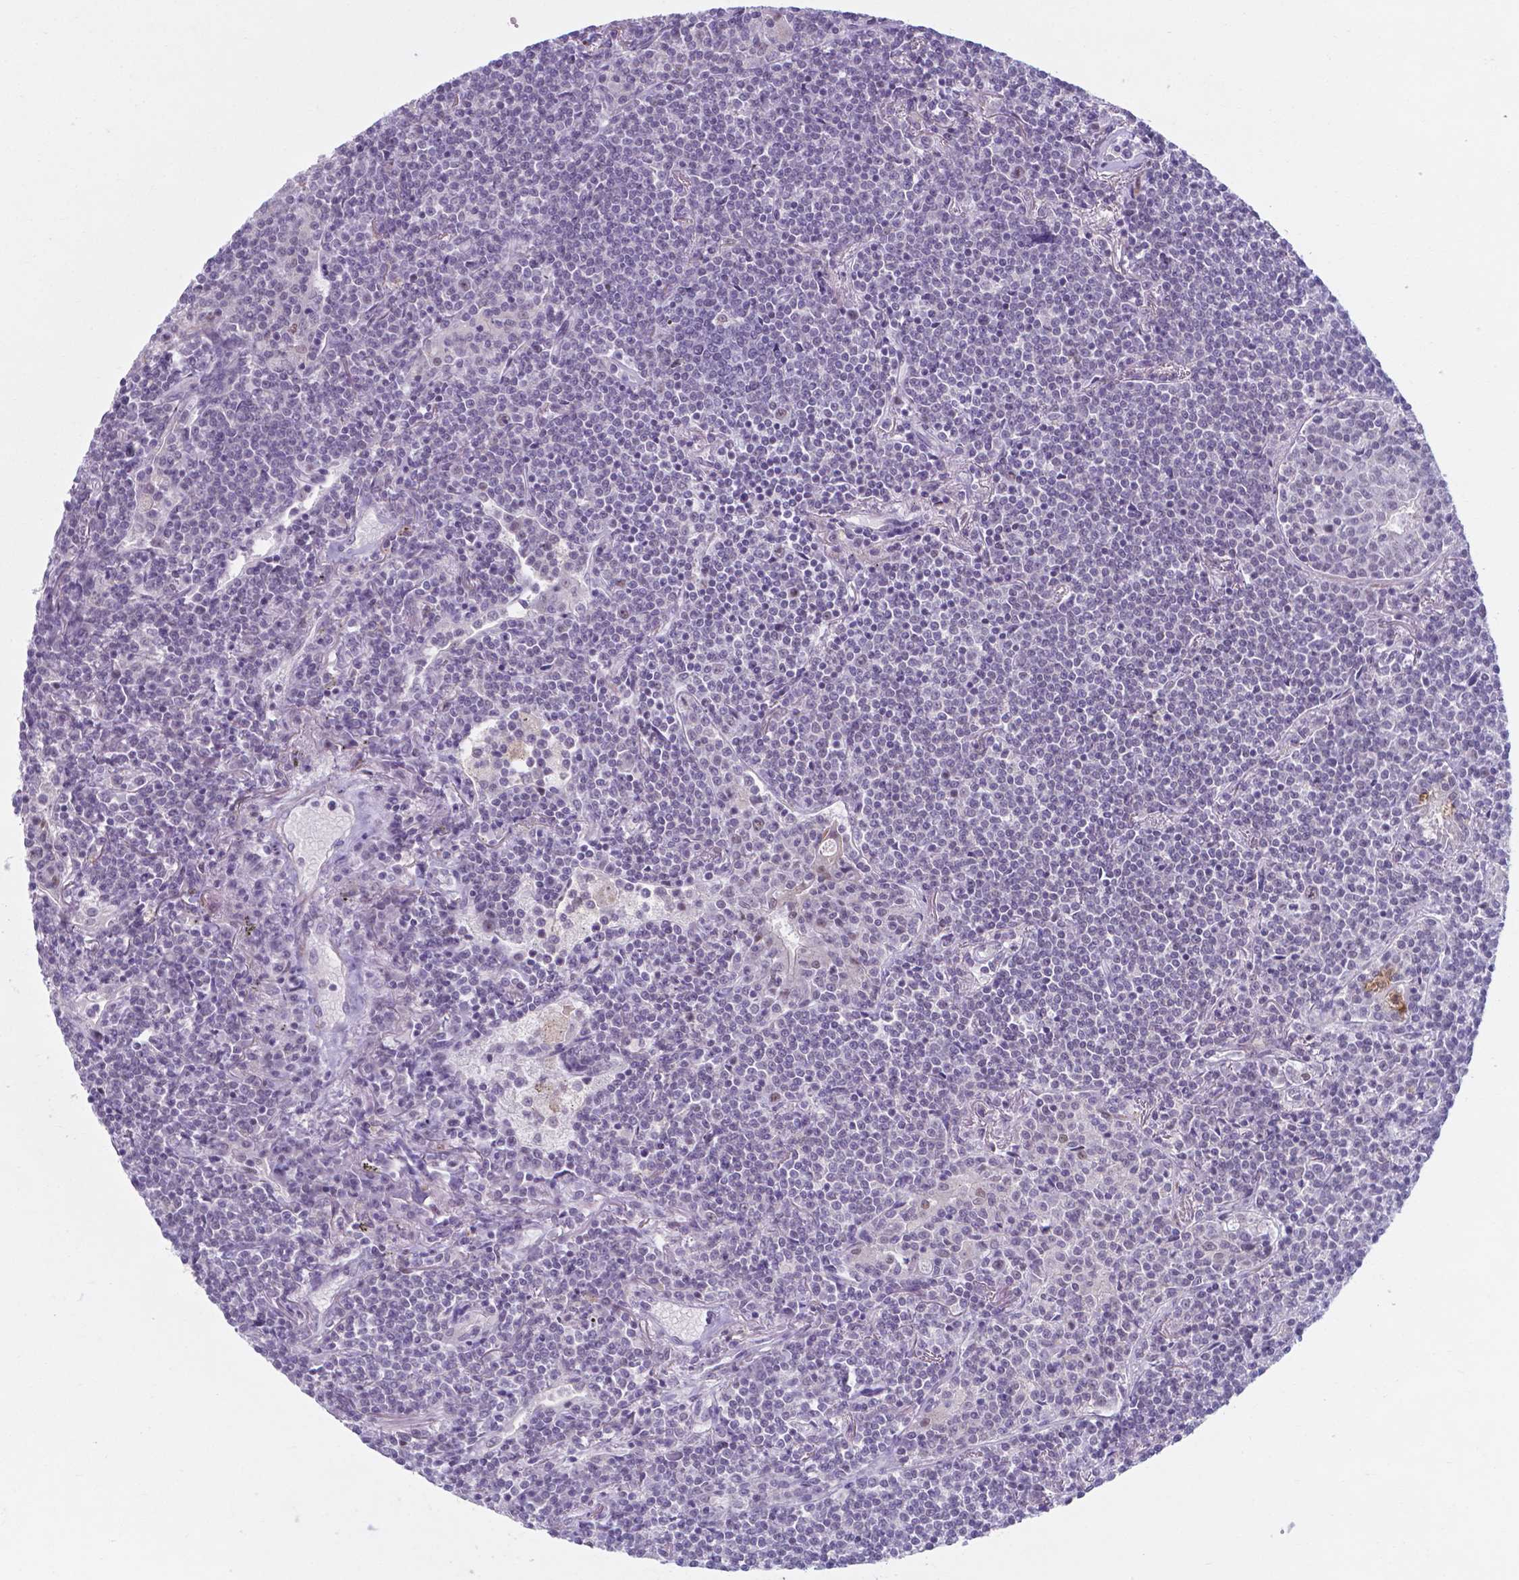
{"staining": {"intensity": "negative", "quantity": "none", "location": "none"}, "tissue": "lymphoma", "cell_type": "Tumor cells", "image_type": "cancer", "snomed": [{"axis": "morphology", "description": "Malignant lymphoma, non-Hodgkin's type, Low grade"}, {"axis": "topography", "description": "Lung"}], "caption": "Immunohistochemical staining of human lymphoma shows no significant staining in tumor cells.", "gene": "AP5B1", "patient": {"sex": "female", "age": 71}}